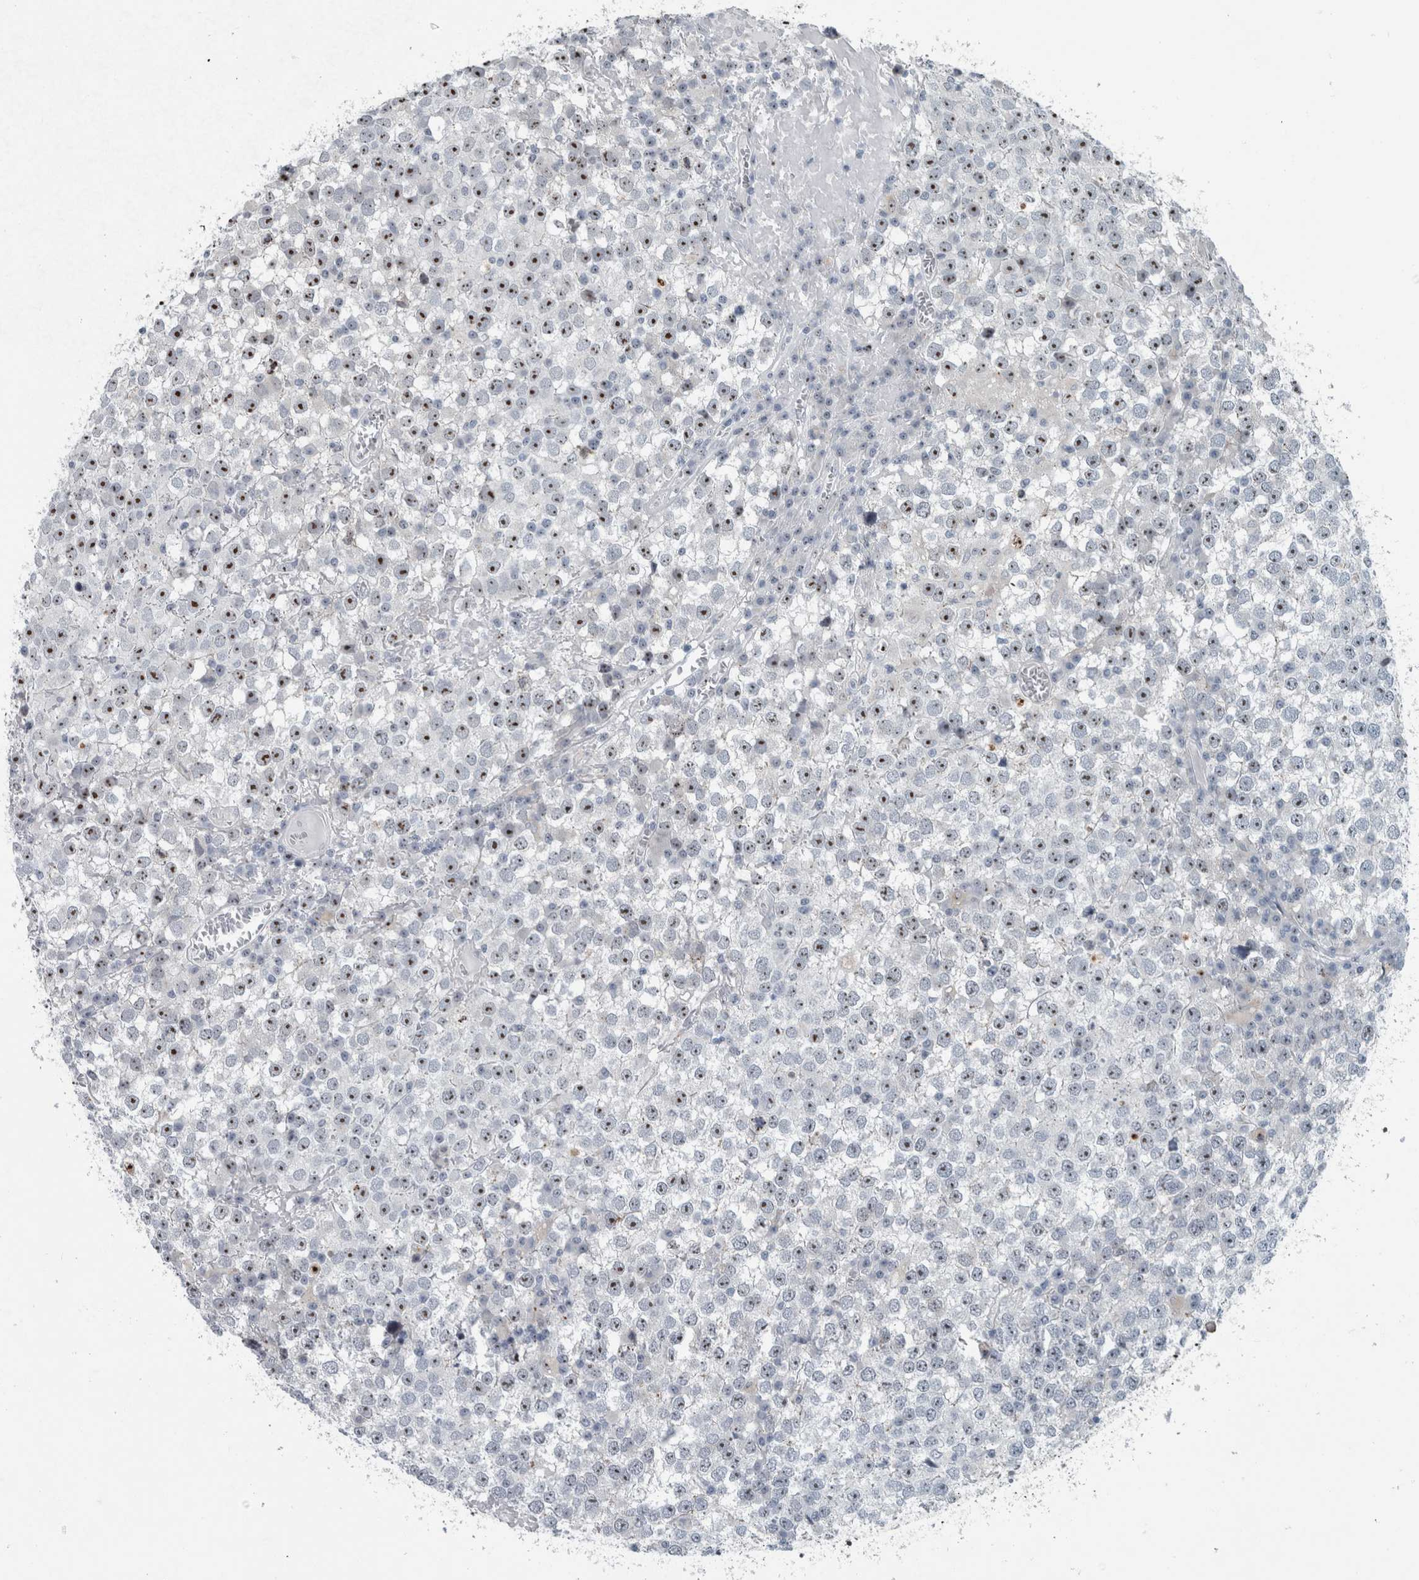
{"staining": {"intensity": "moderate", "quantity": ">75%", "location": "nuclear"}, "tissue": "testis cancer", "cell_type": "Tumor cells", "image_type": "cancer", "snomed": [{"axis": "morphology", "description": "Seminoma, NOS"}, {"axis": "topography", "description": "Testis"}], "caption": "Testis cancer was stained to show a protein in brown. There is medium levels of moderate nuclear expression in approximately >75% of tumor cells.", "gene": "UTP6", "patient": {"sex": "male", "age": 65}}